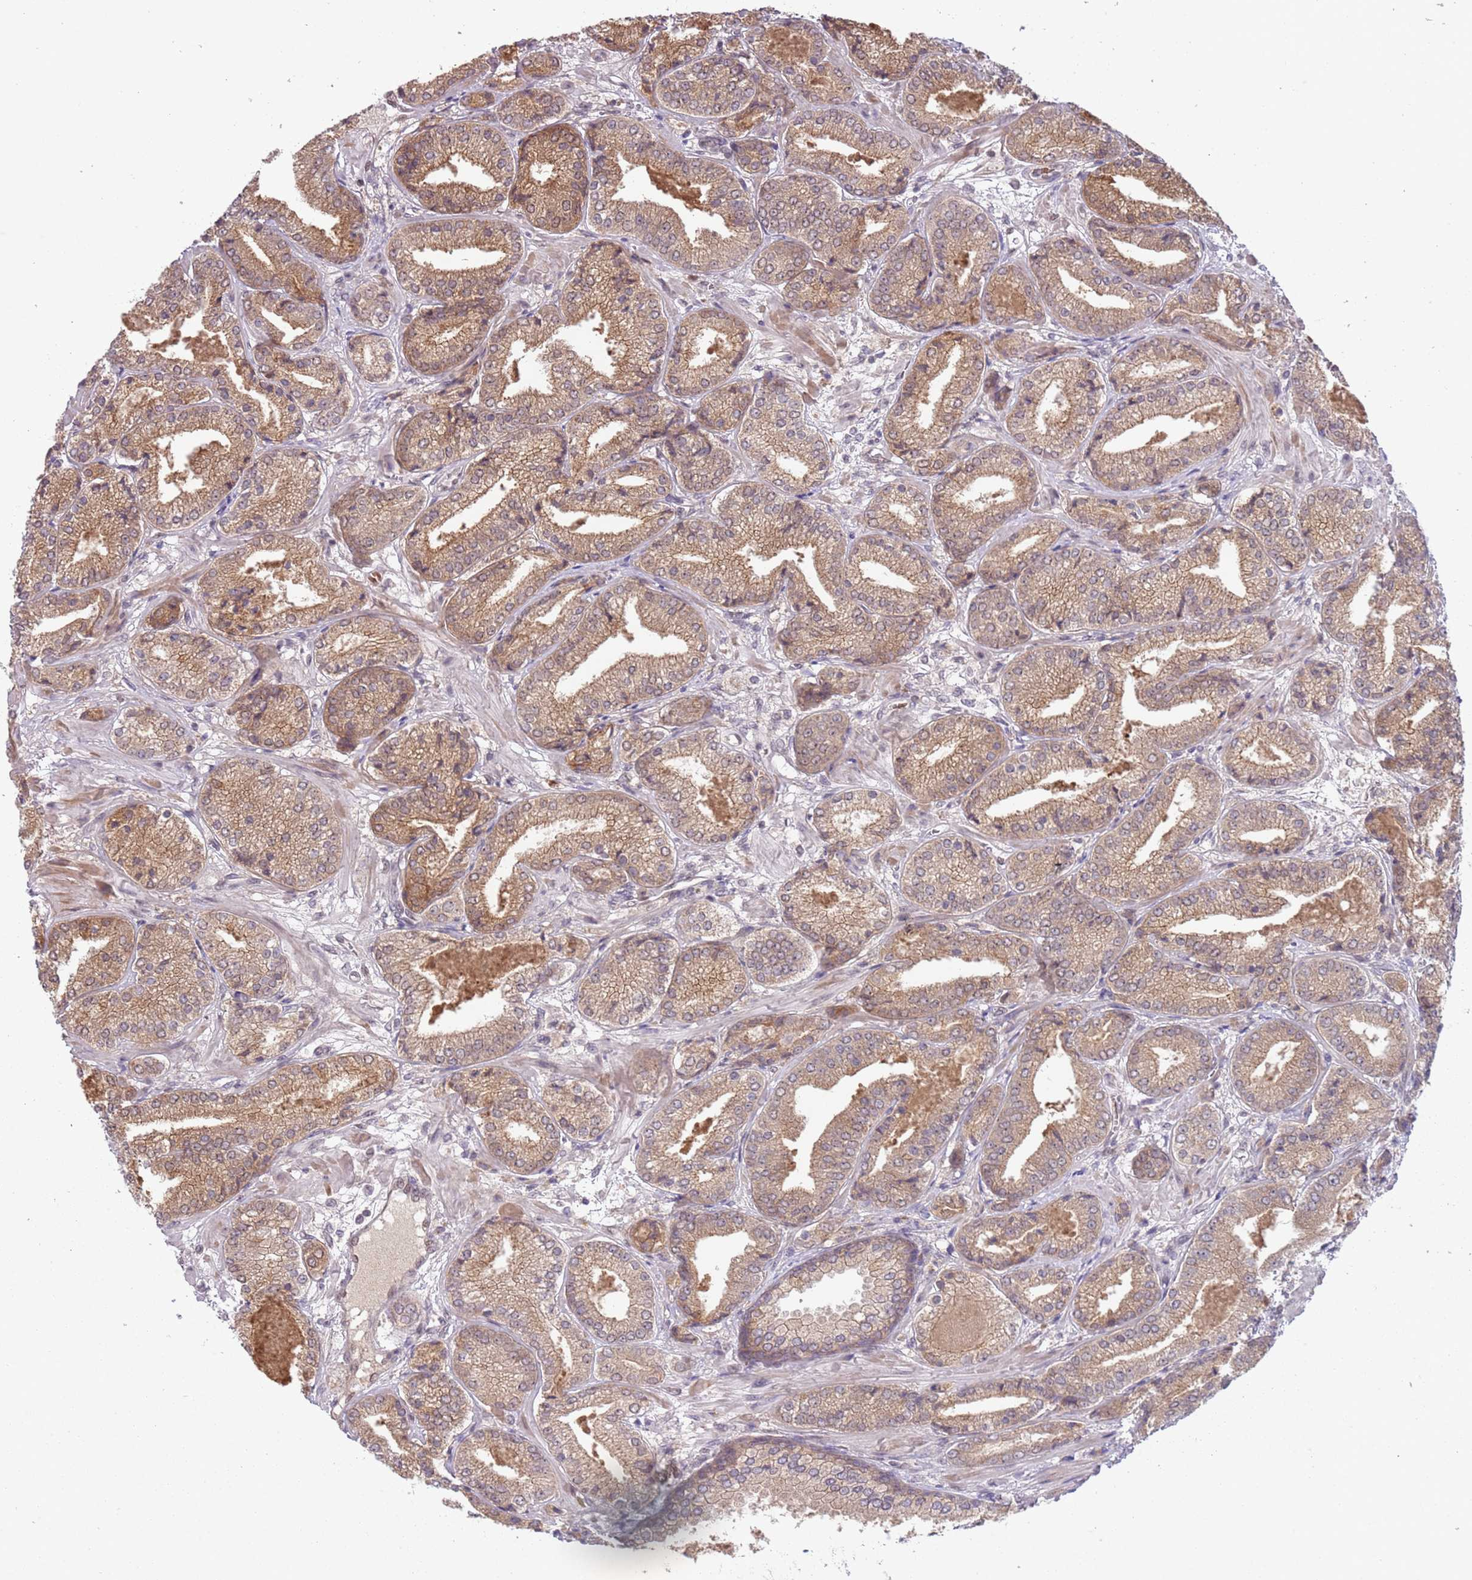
{"staining": {"intensity": "moderate", "quantity": ">75%", "location": "cytoplasmic/membranous"}, "tissue": "prostate cancer", "cell_type": "Tumor cells", "image_type": "cancer", "snomed": [{"axis": "morphology", "description": "Adenocarcinoma, High grade"}, {"axis": "topography", "description": "Prostate"}], "caption": "IHC (DAB (3,3'-diaminobenzidine)) staining of adenocarcinoma (high-grade) (prostate) reveals moderate cytoplasmic/membranous protein staining in approximately >75% of tumor cells.", "gene": "TM2D1", "patient": {"sex": "male", "age": 63}}